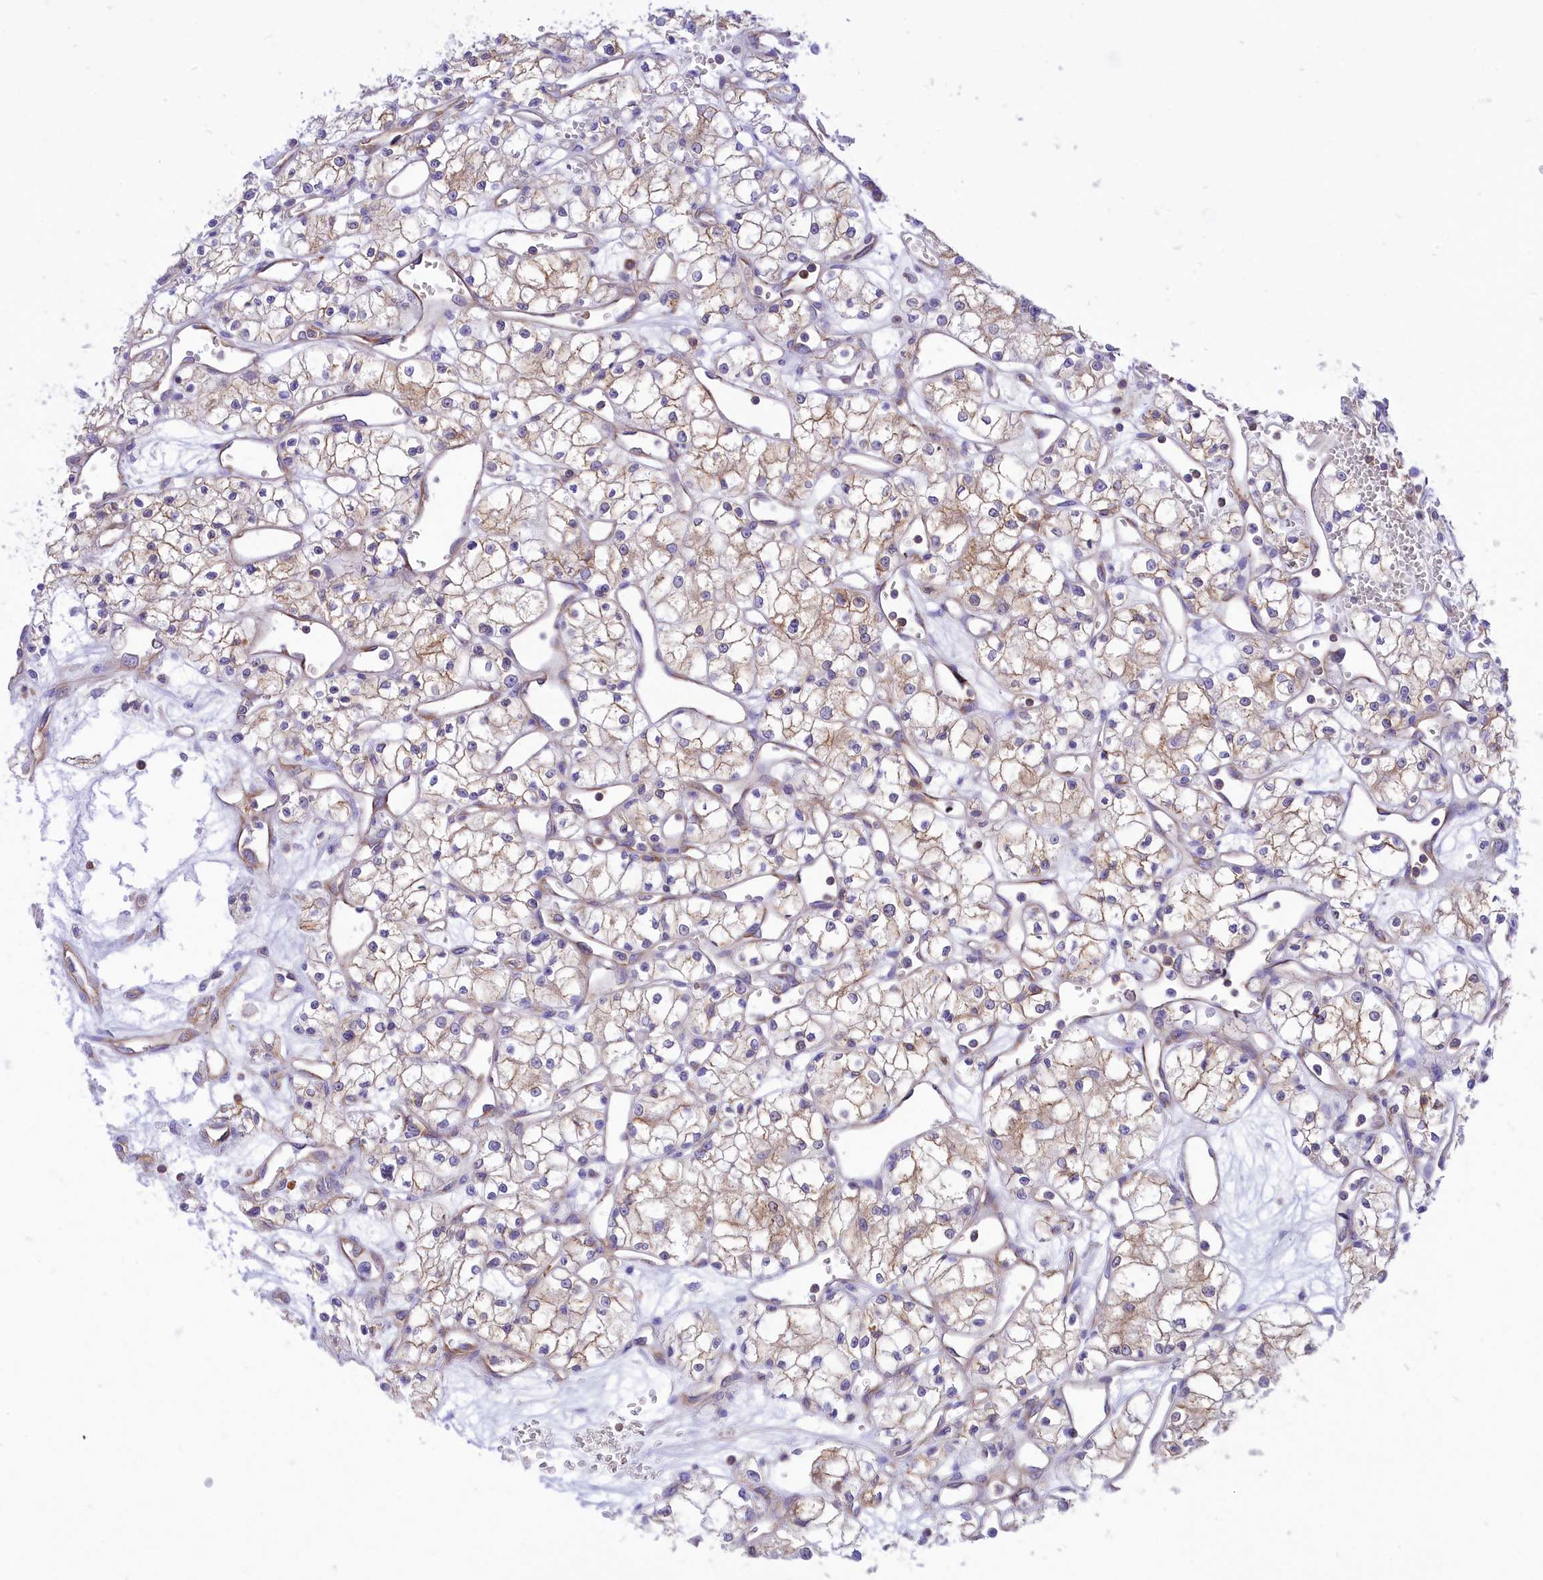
{"staining": {"intensity": "weak", "quantity": "25%-75%", "location": "cytoplasmic/membranous"}, "tissue": "renal cancer", "cell_type": "Tumor cells", "image_type": "cancer", "snomed": [{"axis": "morphology", "description": "Adenocarcinoma, NOS"}, {"axis": "topography", "description": "Kidney"}], "caption": "Human renal cancer stained for a protein (brown) displays weak cytoplasmic/membranous positive staining in approximately 25%-75% of tumor cells.", "gene": "SEPTIN9", "patient": {"sex": "male", "age": 59}}